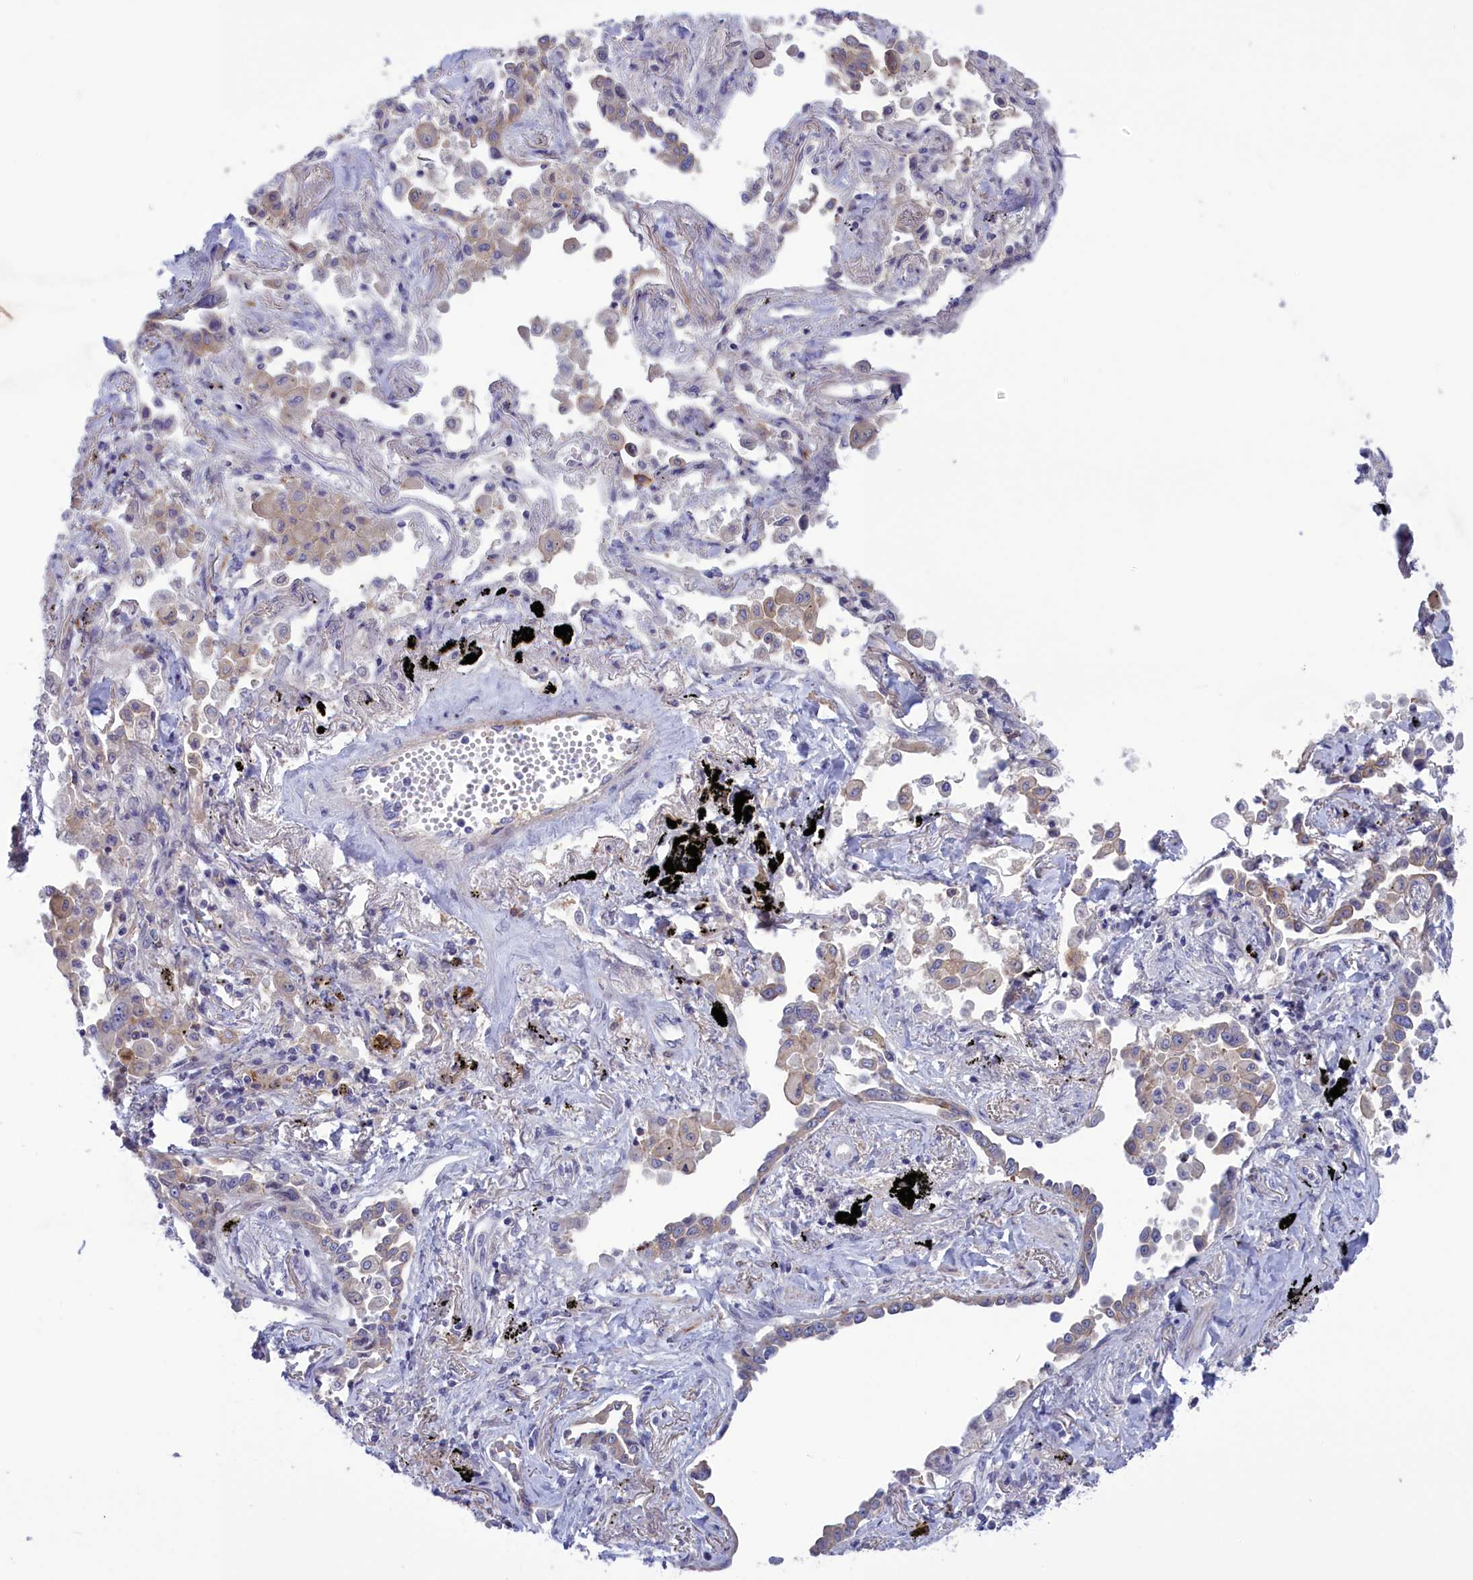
{"staining": {"intensity": "weak", "quantity": "<25%", "location": "cytoplasmic/membranous"}, "tissue": "lung cancer", "cell_type": "Tumor cells", "image_type": "cancer", "snomed": [{"axis": "morphology", "description": "Adenocarcinoma, NOS"}, {"axis": "topography", "description": "Lung"}], "caption": "Immunohistochemistry histopathology image of neoplastic tissue: lung cancer (adenocarcinoma) stained with DAB (3,3'-diaminobenzidine) exhibits no significant protein staining in tumor cells.", "gene": "CORO2A", "patient": {"sex": "male", "age": 67}}